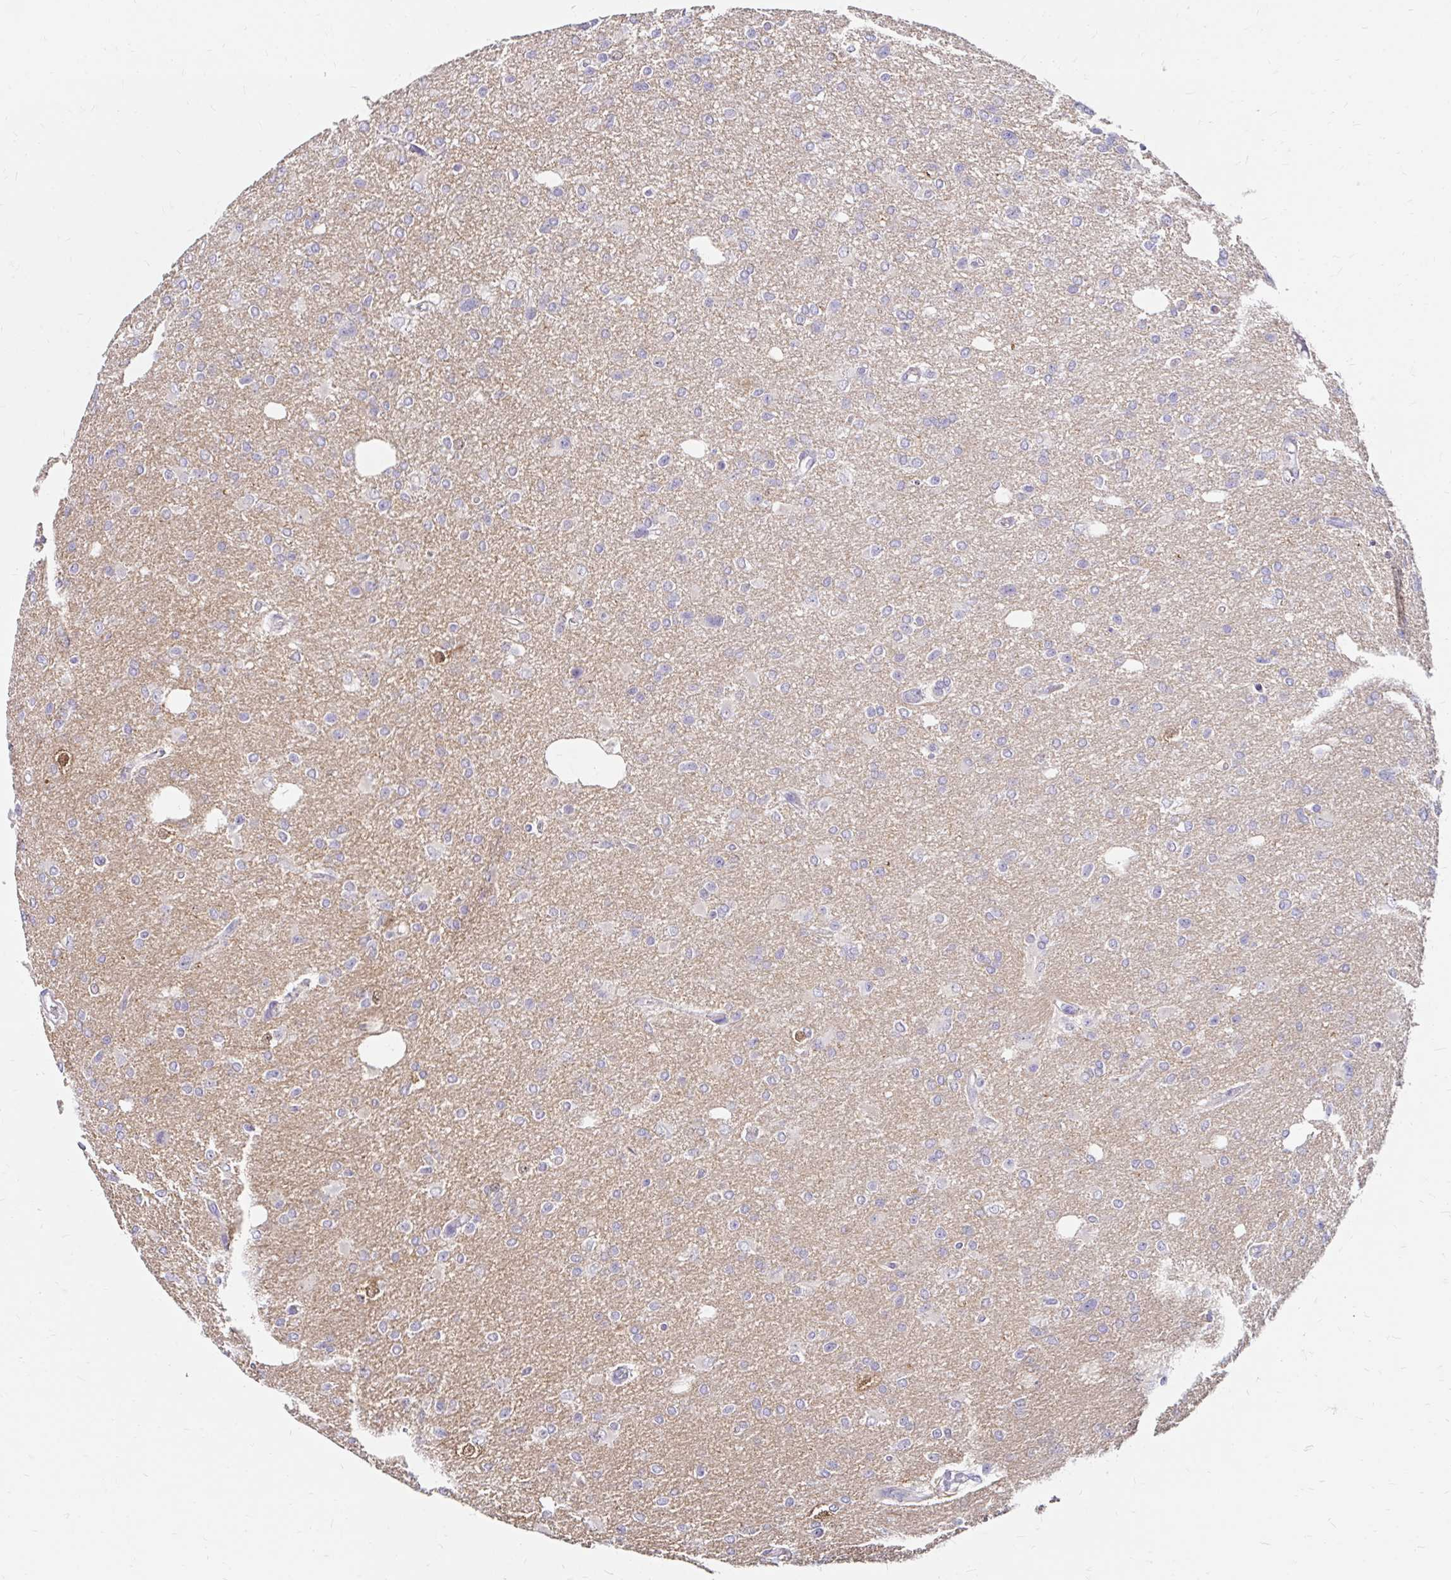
{"staining": {"intensity": "negative", "quantity": "none", "location": "none"}, "tissue": "glioma", "cell_type": "Tumor cells", "image_type": "cancer", "snomed": [{"axis": "morphology", "description": "Glioma, malignant, Low grade"}, {"axis": "topography", "description": "Brain"}], "caption": "The photomicrograph exhibits no significant staining in tumor cells of malignant glioma (low-grade).", "gene": "GUCY1A1", "patient": {"sex": "male", "age": 26}}